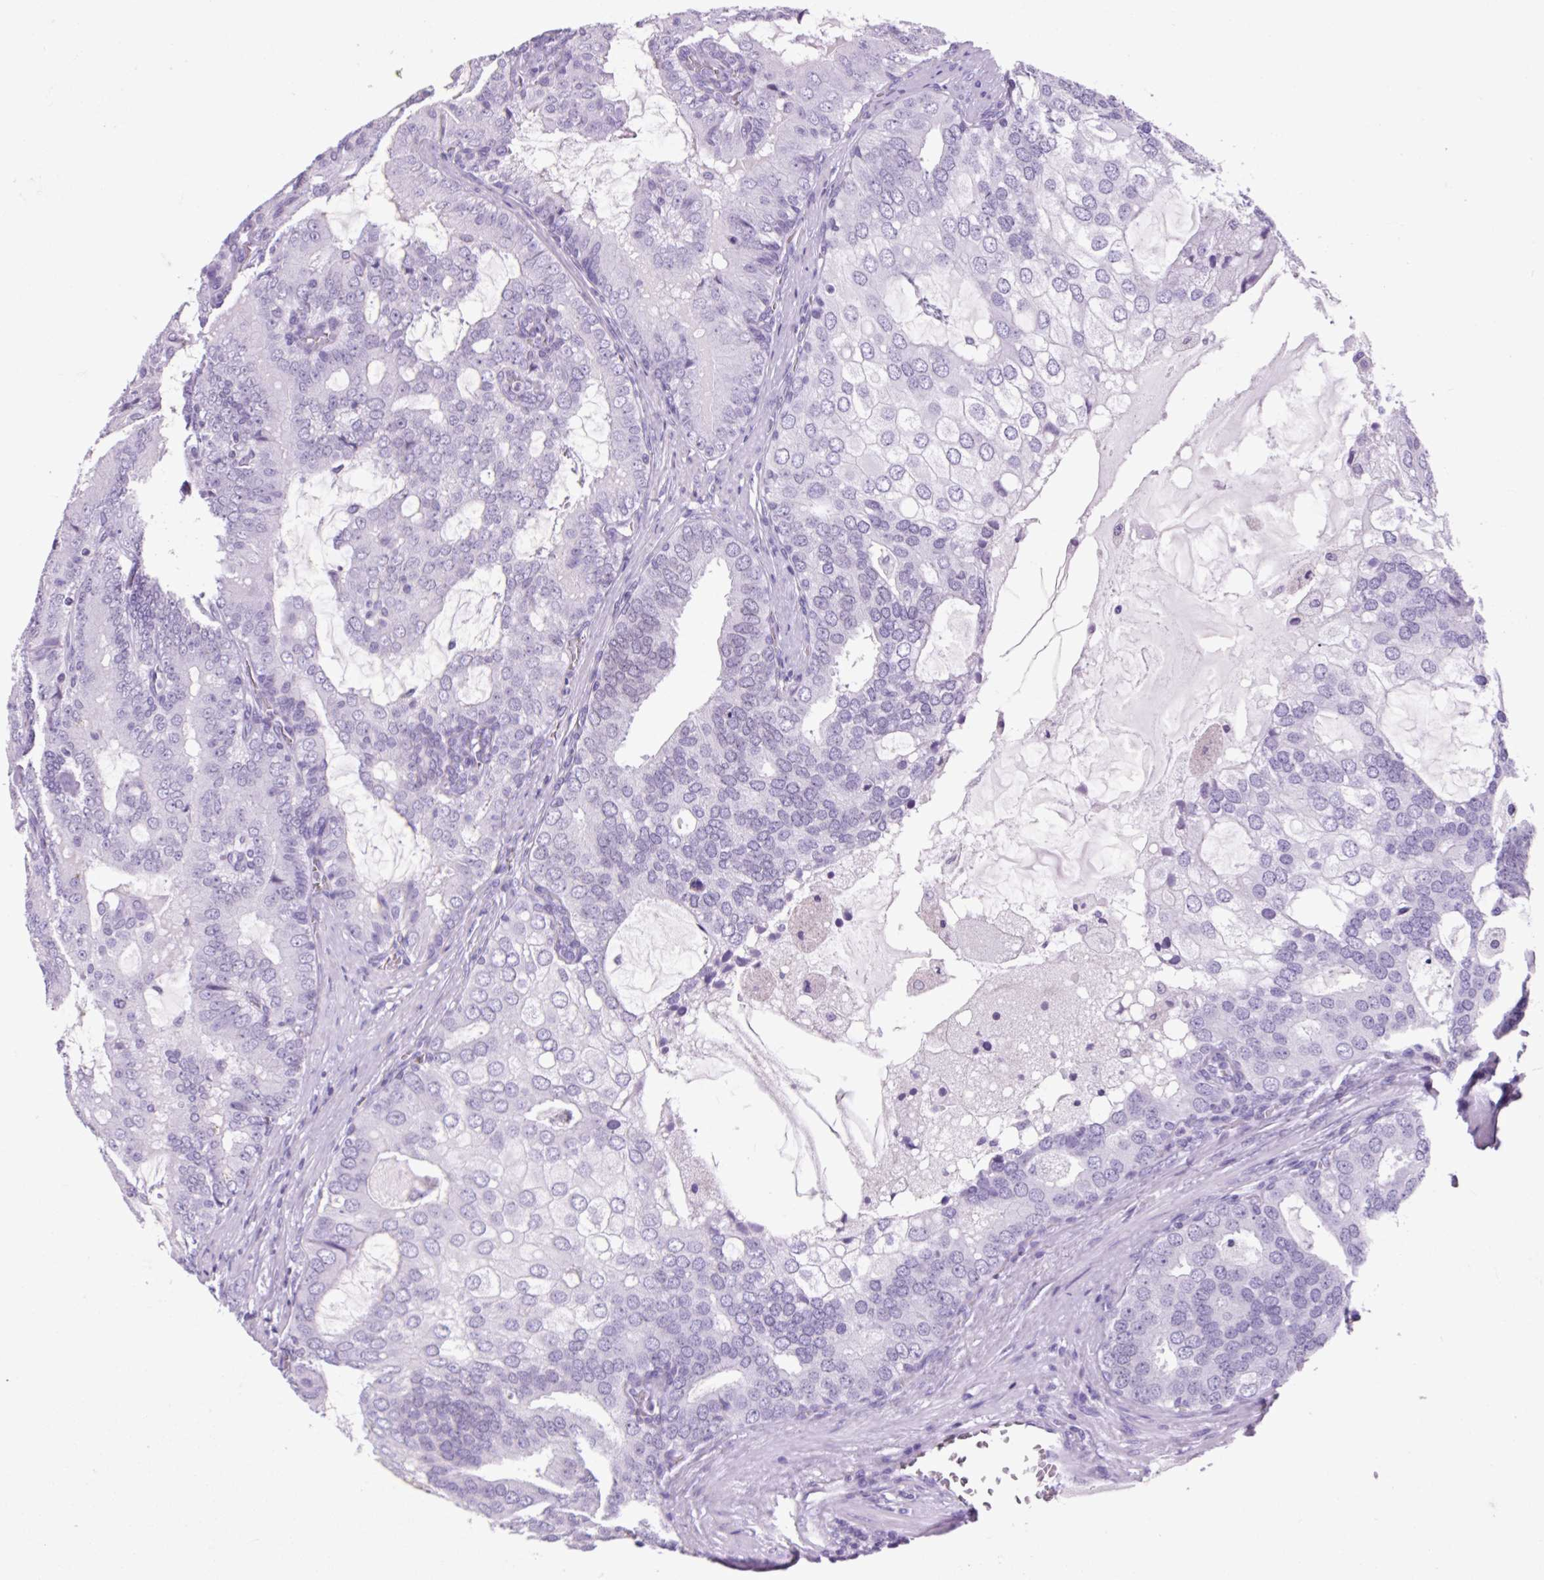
{"staining": {"intensity": "negative", "quantity": "none", "location": "none"}, "tissue": "prostate cancer", "cell_type": "Tumor cells", "image_type": "cancer", "snomed": [{"axis": "morphology", "description": "Adenocarcinoma, High grade"}, {"axis": "topography", "description": "Prostate"}], "caption": "DAB (3,3'-diaminobenzidine) immunohistochemical staining of prostate cancer (adenocarcinoma (high-grade)) displays no significant expression in tumor cells.", "gene": "VPREB1", "patient": {"sex": "male", "age": 55}}